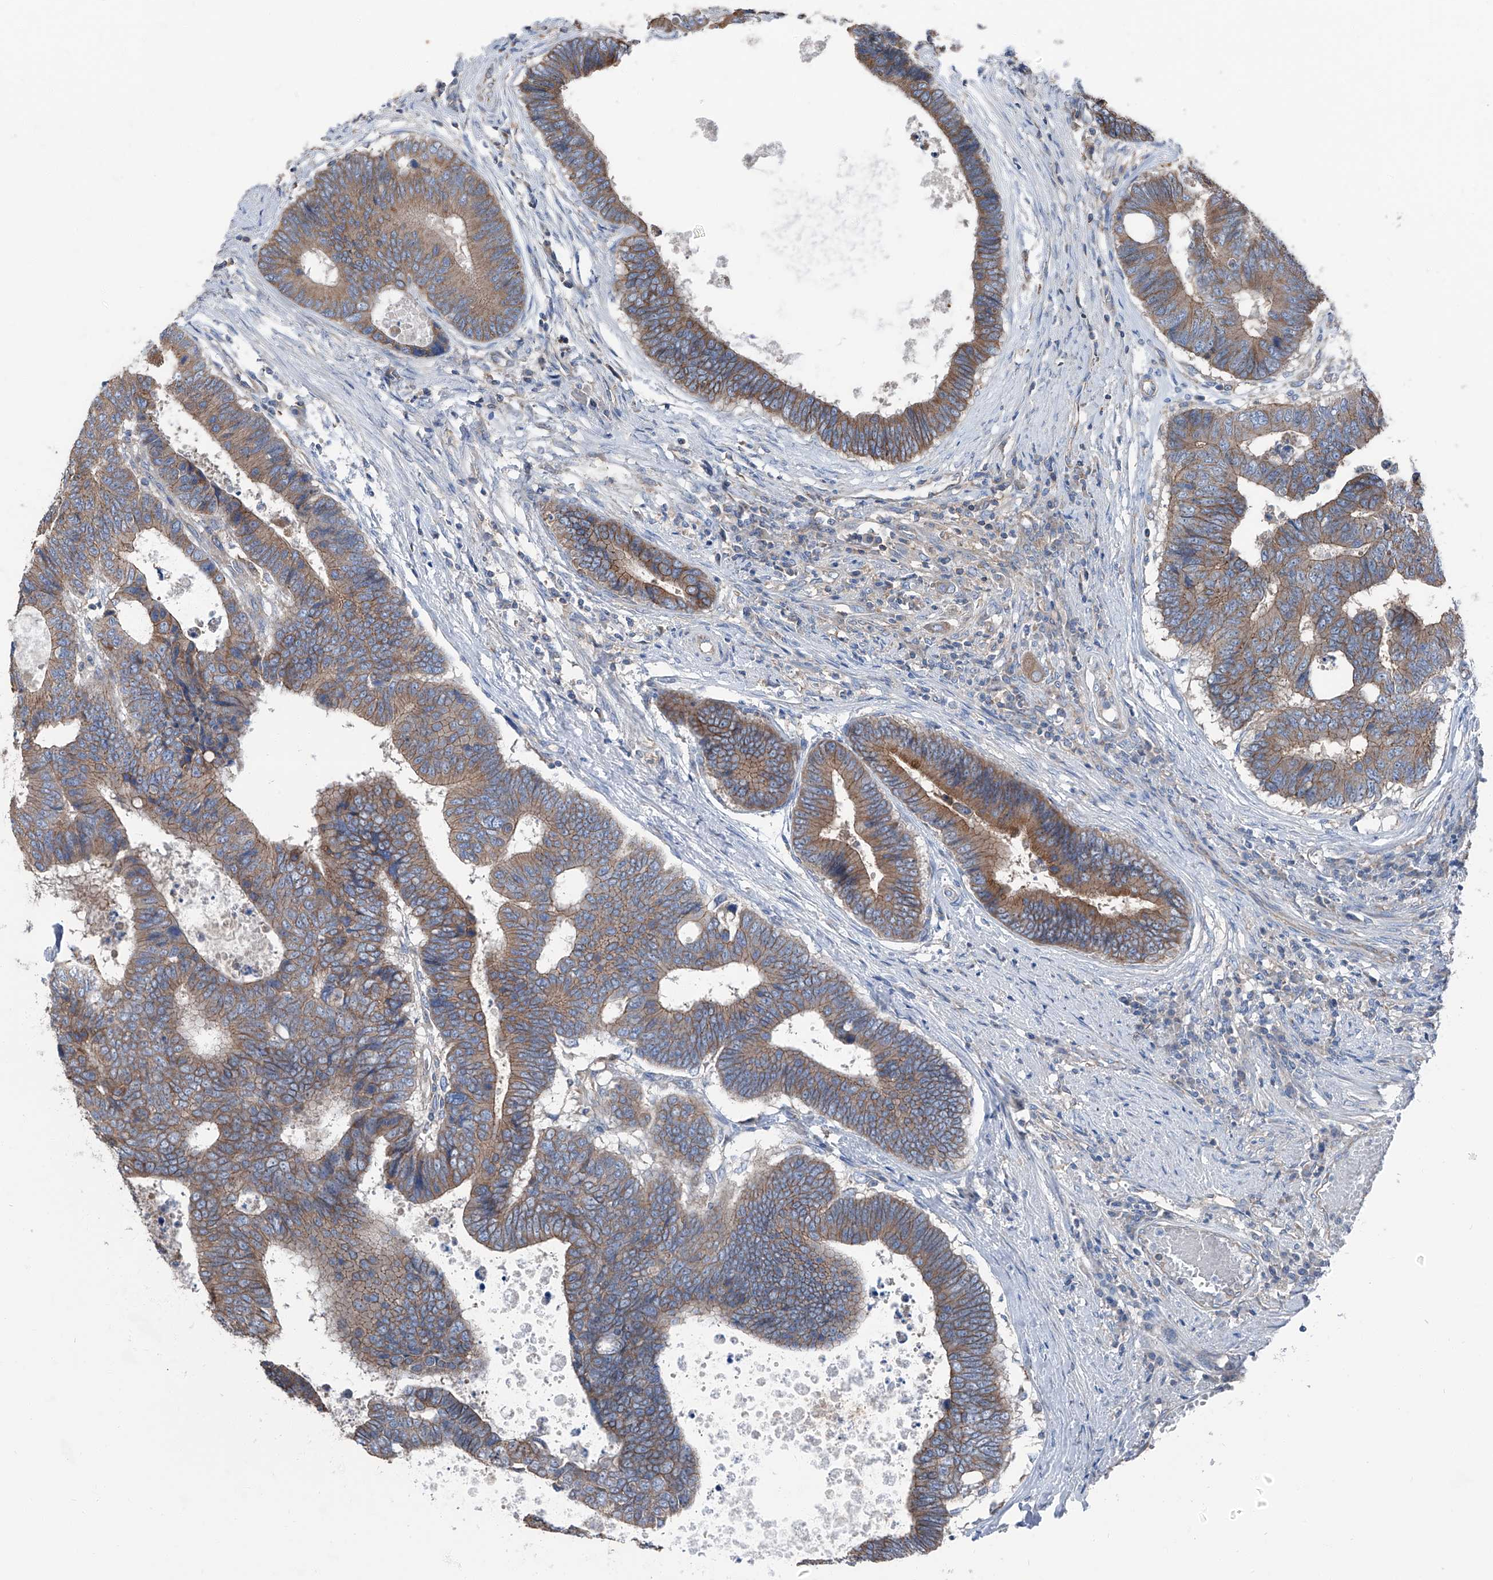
{"staining": {"intensity": "moderate", "quantity": ">75%", "location": "cytoplasmic/membranous"}, "tissue": "colorectal cancer", "cell_type": "Tumor cells", "image_type": "cancer", "snomed": [{"axis": "morphology", "description": "Adenocarcinoma, NOS"}, {"axis": "topography", "description": "Rectum"}], "caption": "Immunohistochemical staining of human colorectal adenocarcinoma shows moderate cytoplasmic/membranous protein staining in about >75% of tumor cells.", "gene": "GPR142", "patient": {"sex": "male", "age": 84}}